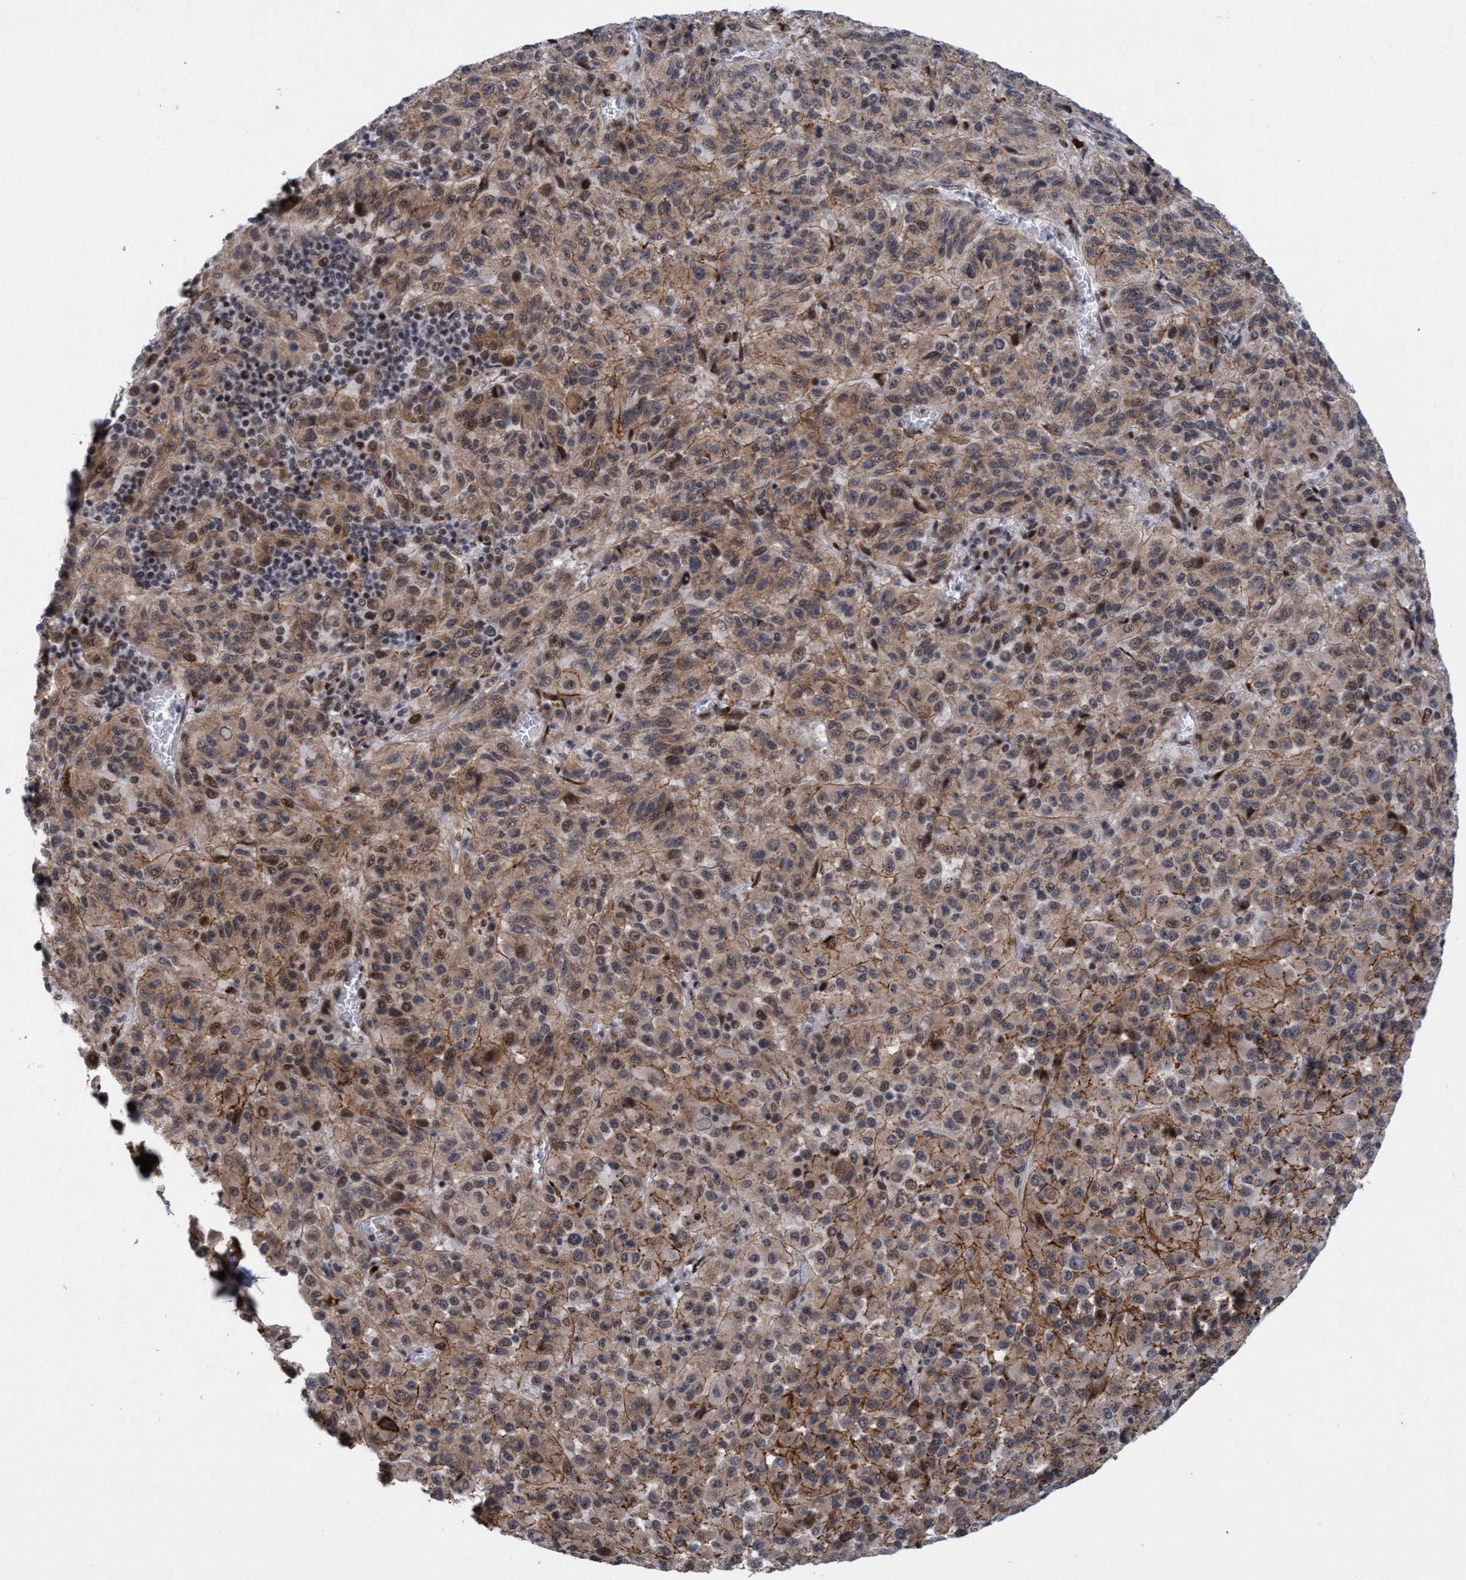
{"staining": {"intensity": "moderate", "quantity": ">75%", "location": "cytoplasmic/membranous"}, "tissue": "melanoma", "cell_type": "Tumor cells", "image_type": "cancer", "snomed": [{"axis": "morphology", "description": "Malignant melanoma, Metastatic site"}, {"axis": "topography", "description": "Lung"}], "caption": "Melanoma stained for a protein shows moderate cytoplasmic/membranous positivity in tumor cells.", "gene": "GLT6D1", "patient": {"sex": "male", "age": 64}}